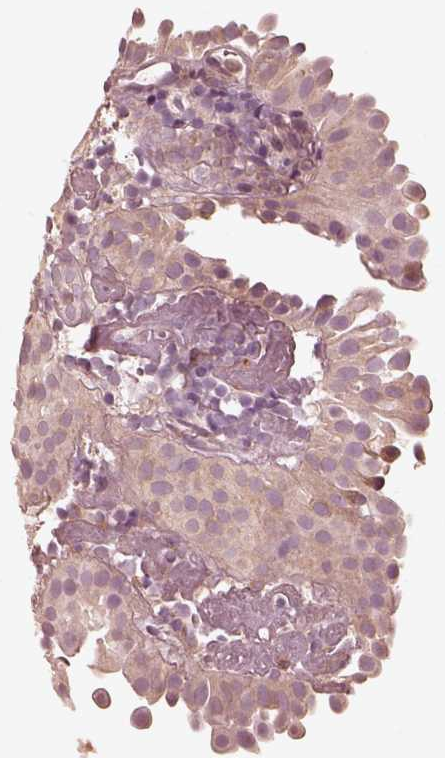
{"staining": {"intensity": "weak", "quantity": ">75%", "location": "cytoplasmic/membranous"}, "tissue": "urothelial cancer", "cell_type": "Tumor cells", "image_type": "cancer", "snomed": [{"axis": "morphology", "description": "Urothelial carcinoma, Low grade"}, {"axis": "topography", "description": "Urinary bladder"}], "caption": "Protein expression analysis of human urothelial cancer reveals weak cytoplasmic/membranous staining in about >75% of tumor cells.", "gene": "WLS", "patient": {"sex": "female", "age": 87}}